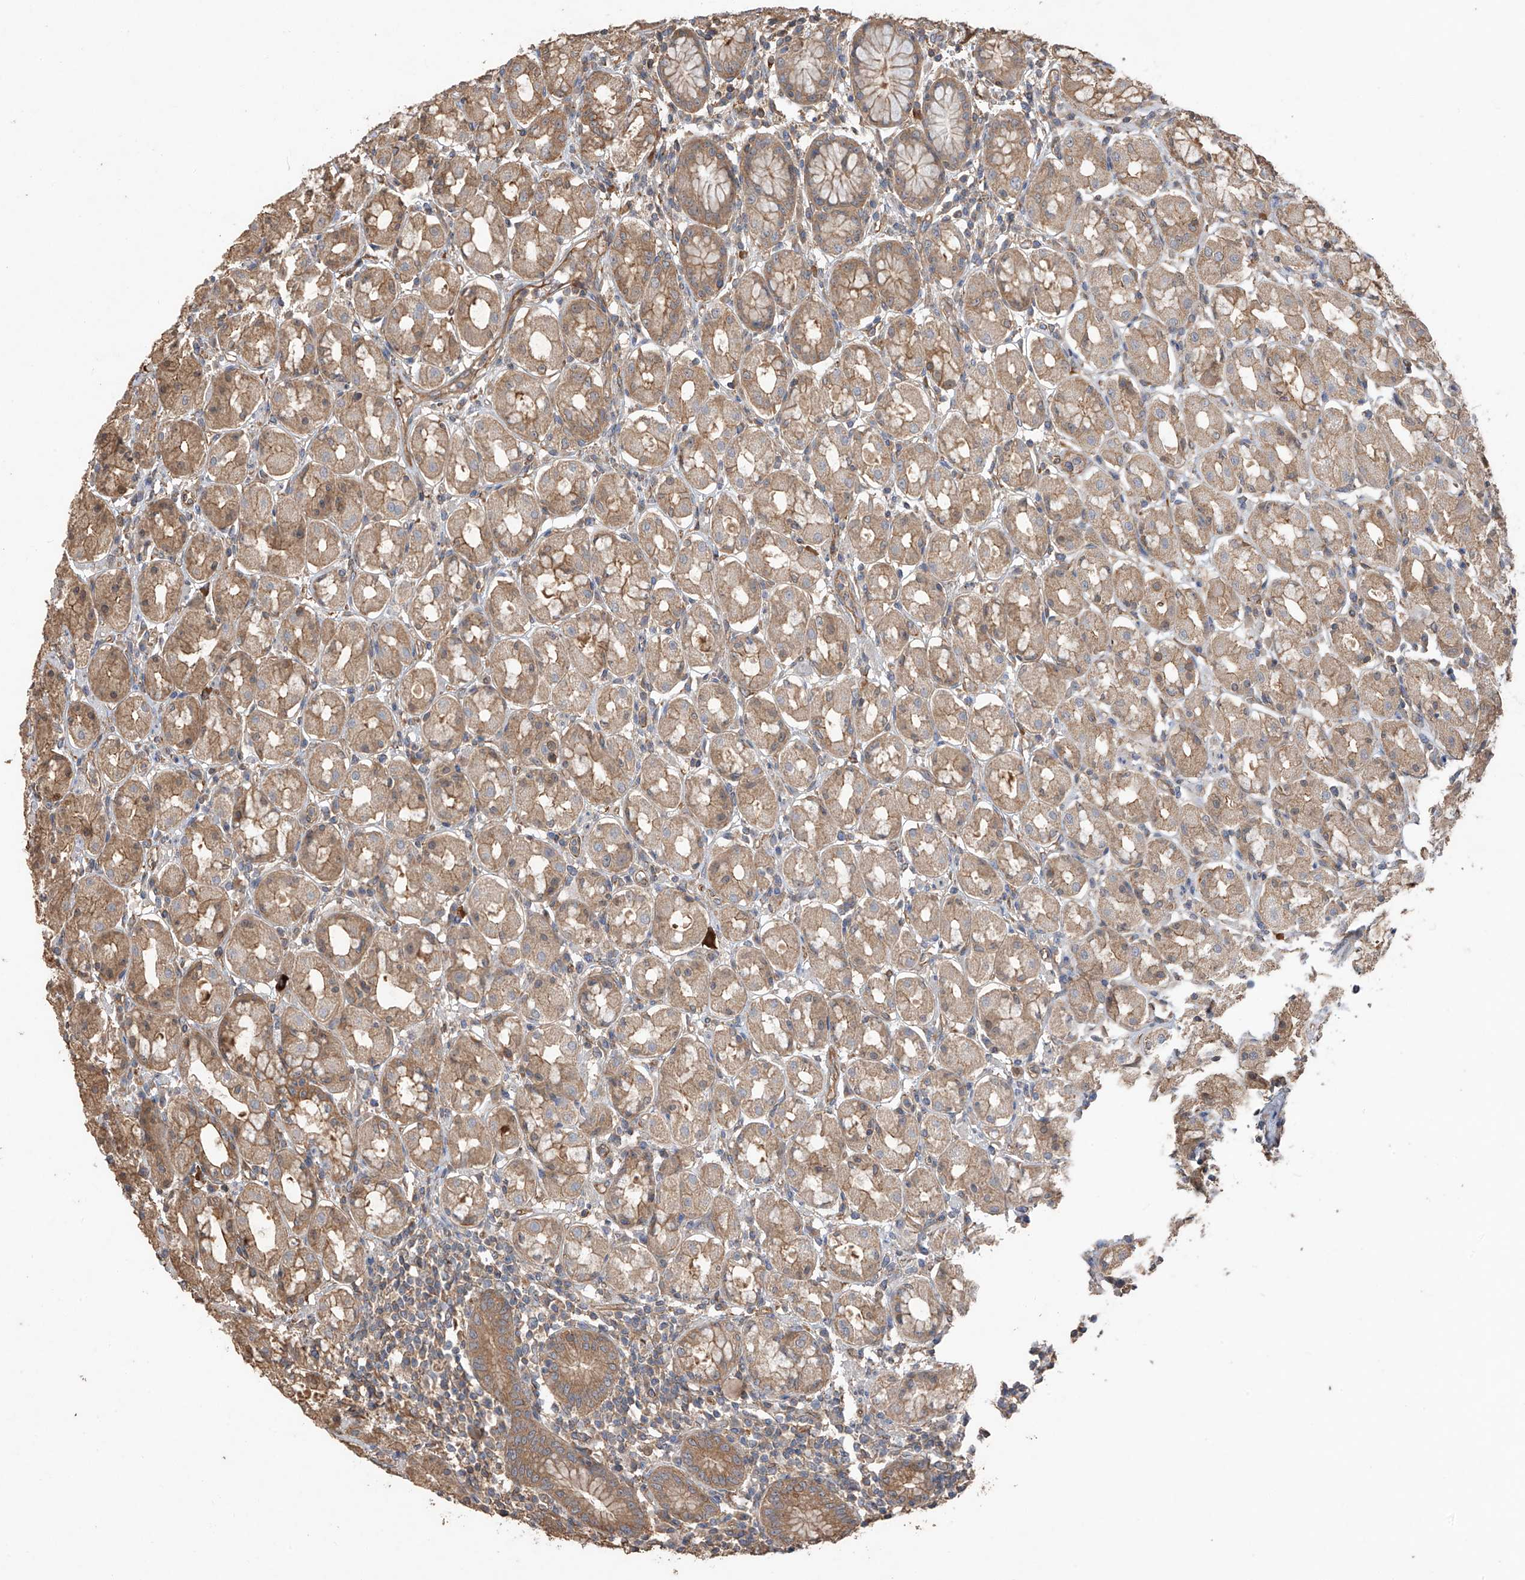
{"staining": {"intensity": "moderate", "quantity": ">75%", "location": "cytoplasmic/membranous"}, "tissue": "stomach", "cell_type": "Glandular cells", "image_type": "normal", "snomed": [{"axis": "morphology", "description": "Normal tissue, NOS"}, {"axis": "topography", "description": "Stomach"}, {"axis": "topography", "description": "Stomach, lower"}], "caption": "The photomicrograph shows staining of benign stomach, revealing moderate cytoplasmic/membranous protein staining (brown color) within glandular cells. The protein of interest is stained brown, and the nuclei are stained in blue (DAB IHC with brightfield microscopy, high magnification).", "gene": "AGBL5", "patient": {"sex": "female", "age": 56}}